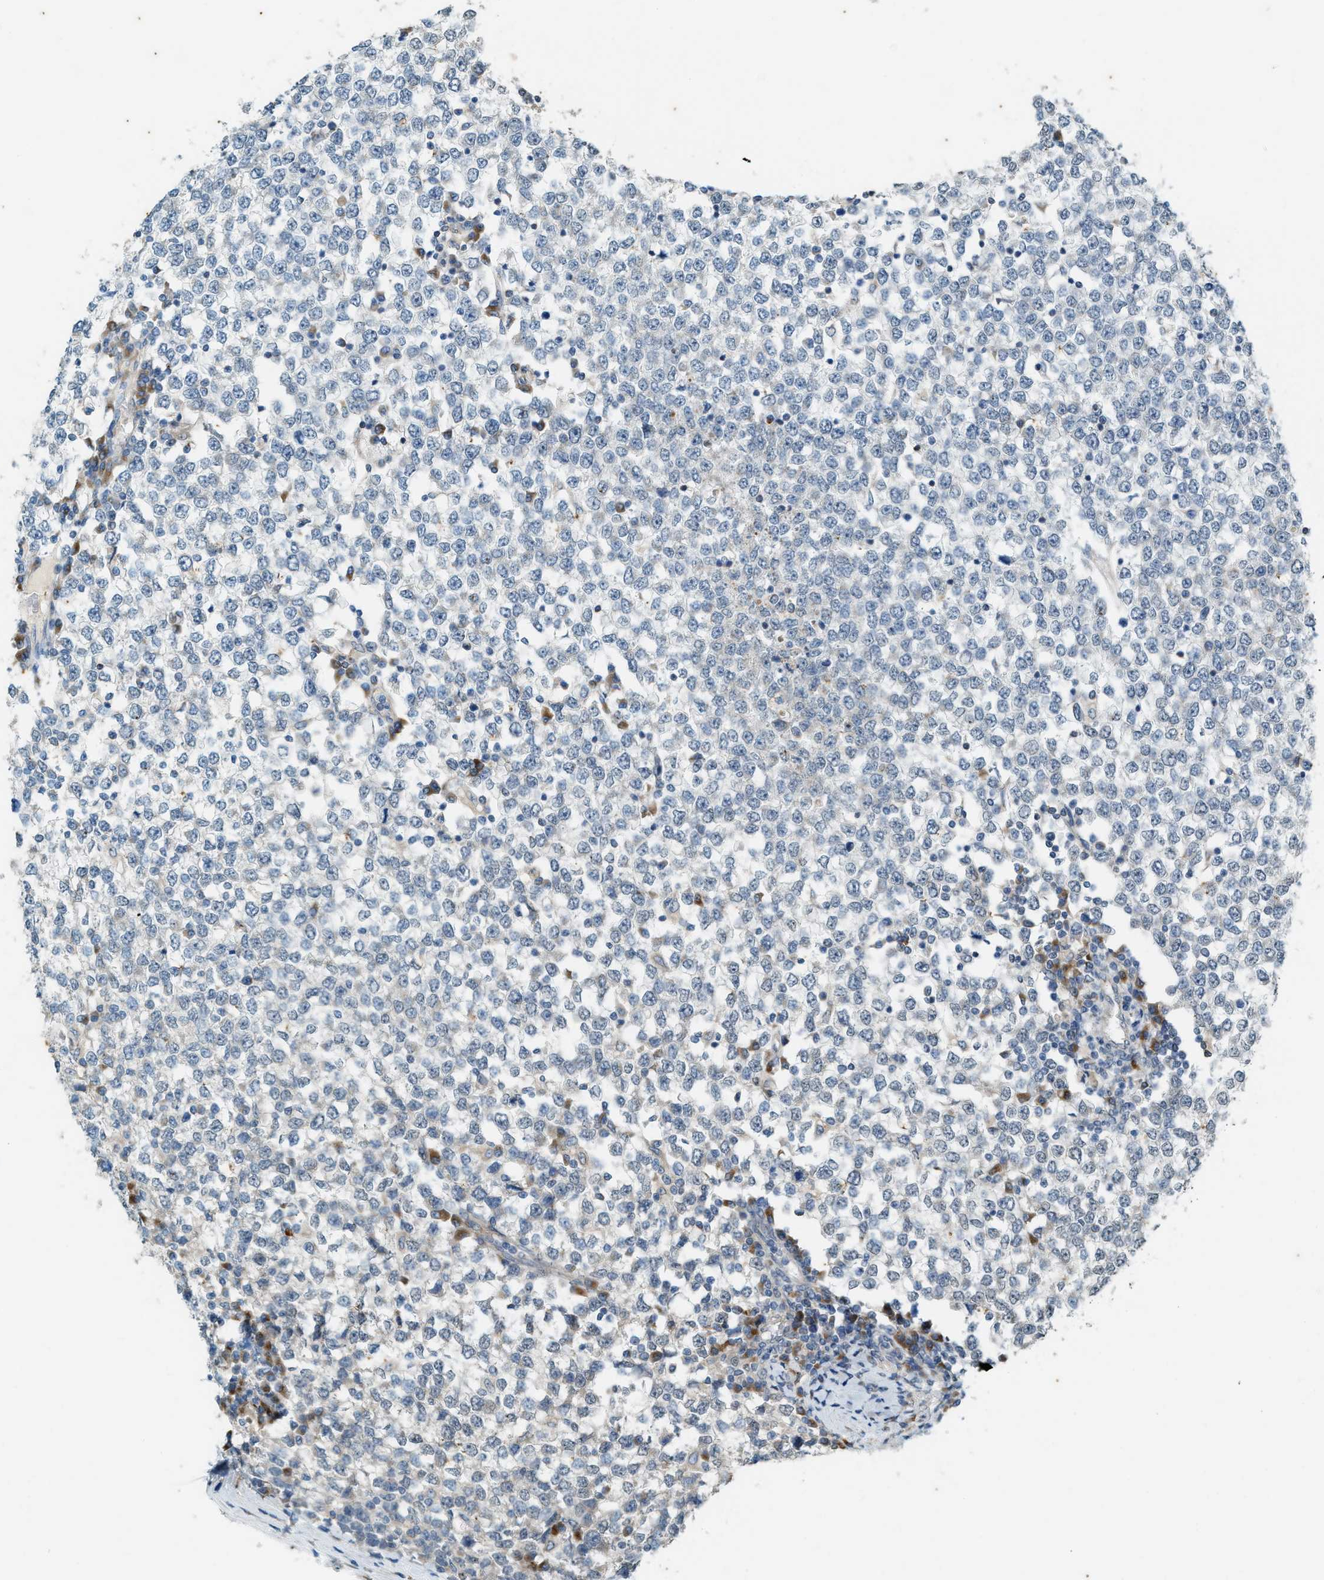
{"staining": {"intensity": "negative", "quantity": "none", "location": "none"}, "tissue": "testis cancer", "cell_type": "Tumor cells", "image_type": "cancer", "snomed": [{"axis": "morphology", "description": "Seminoma, NOS"}, {"axis": "topography", "description": "Testis"}], "caption": "Immunohistochemistry (IHC) histopathology image of neoplastic tissue: testis seminoma stained with DAB displays no significant protein staining in tumor cells.", "gene": "CHPF2", "patient": {"sex": "male", "age": 65}}